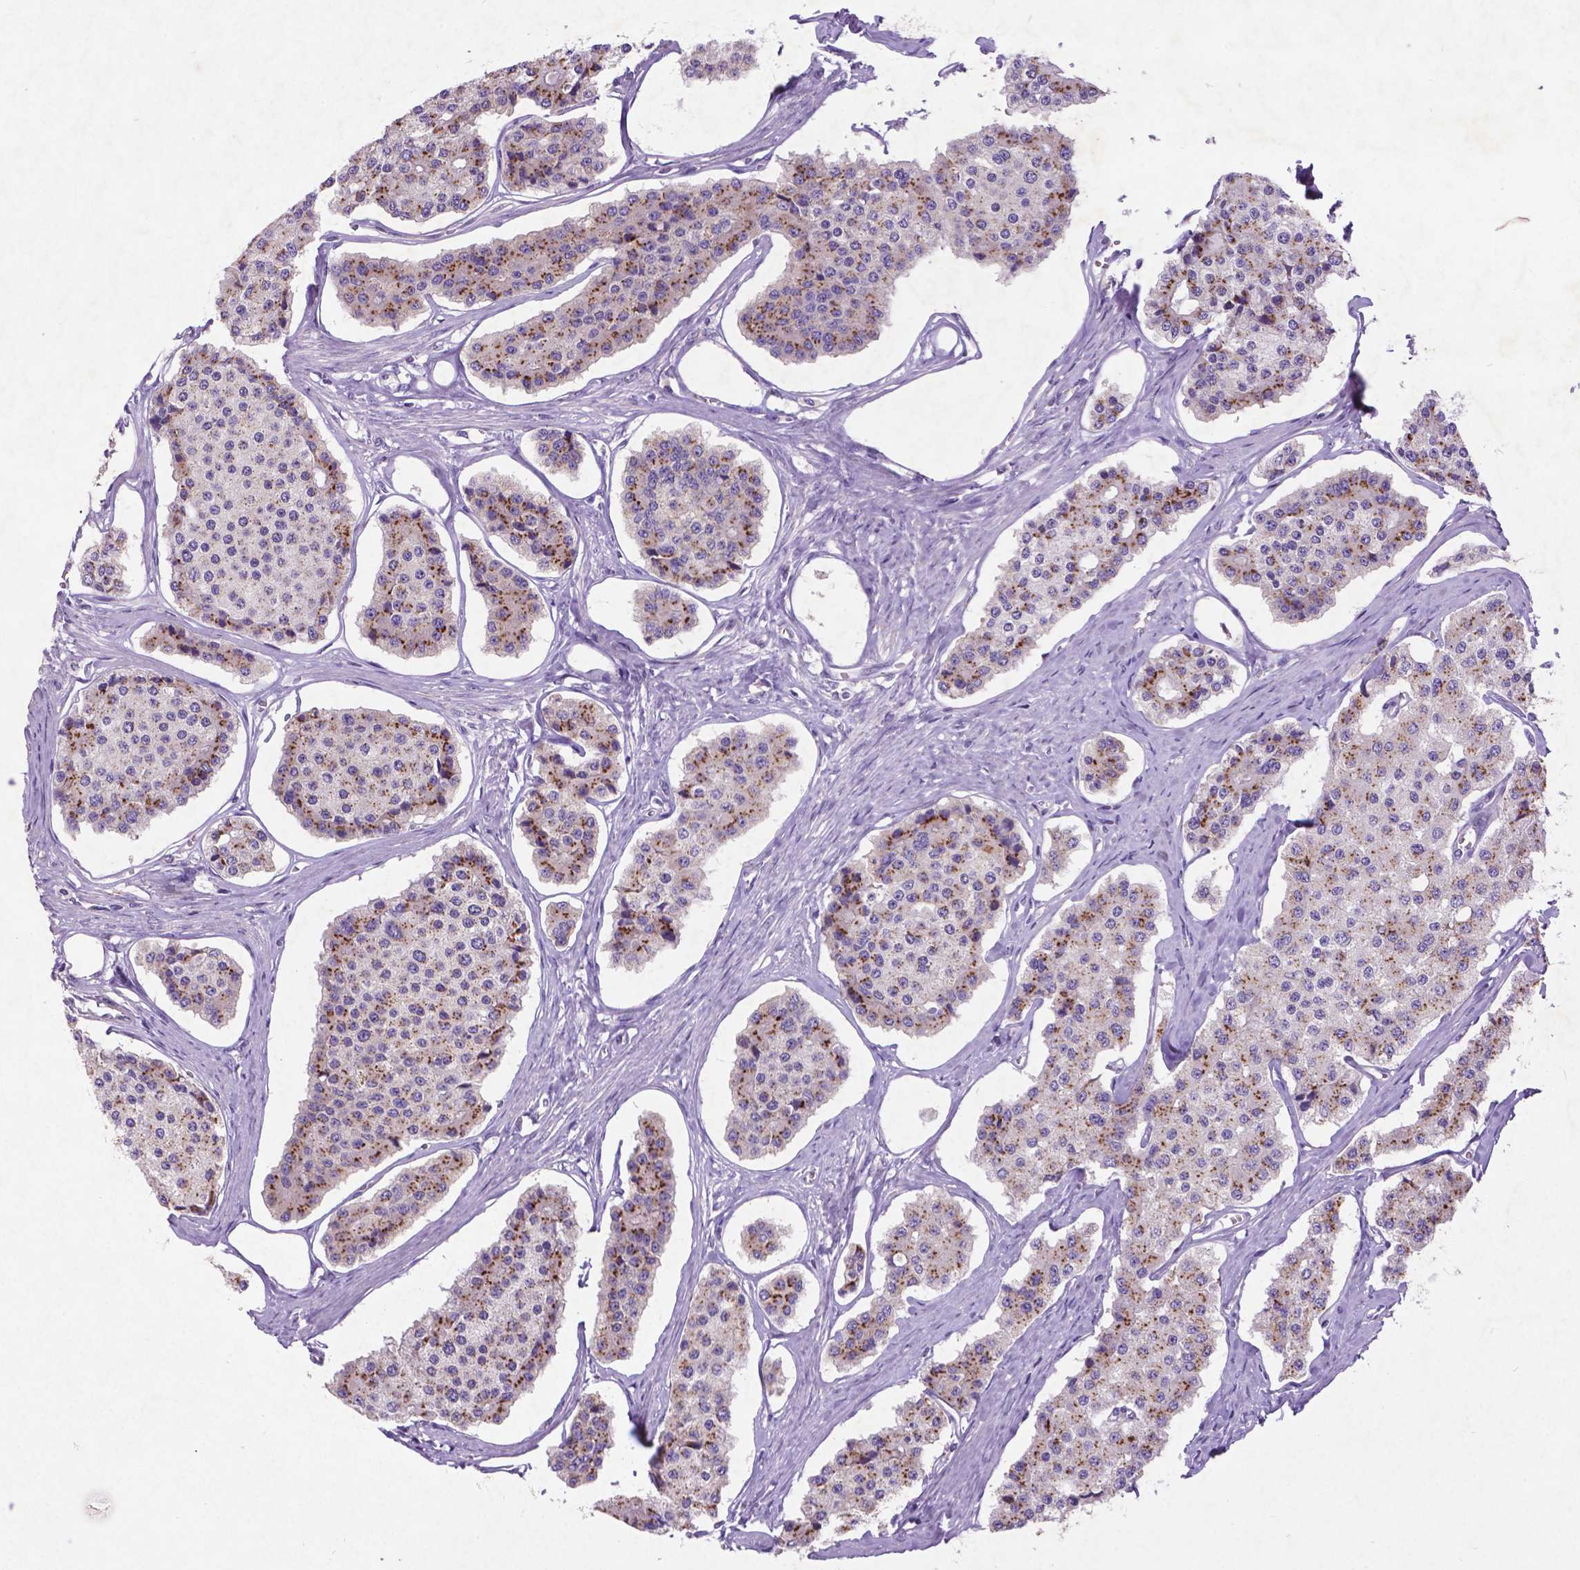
{"staining": {"intensity": "moderate", "quantity": ">75%", "location": "cytoplasmic/membranous"}, "tissue": "carcinoid", "cell_type": "Tumor cells", "image_type": "cancer", "snomed": [{"axis": "morphology", "description": "Carcinoid, malignant, NOS"}, {"axis": "topography", "description": "Small intestine"}], "caption": "Carcinoid tissue shows moderate cytoplasmic/membranous expression in approximately >75% of tumor cells, visualized by immunohistochemistry.", "gene": "ATG4D", "patient": {"sex": "female", "age": 65}}